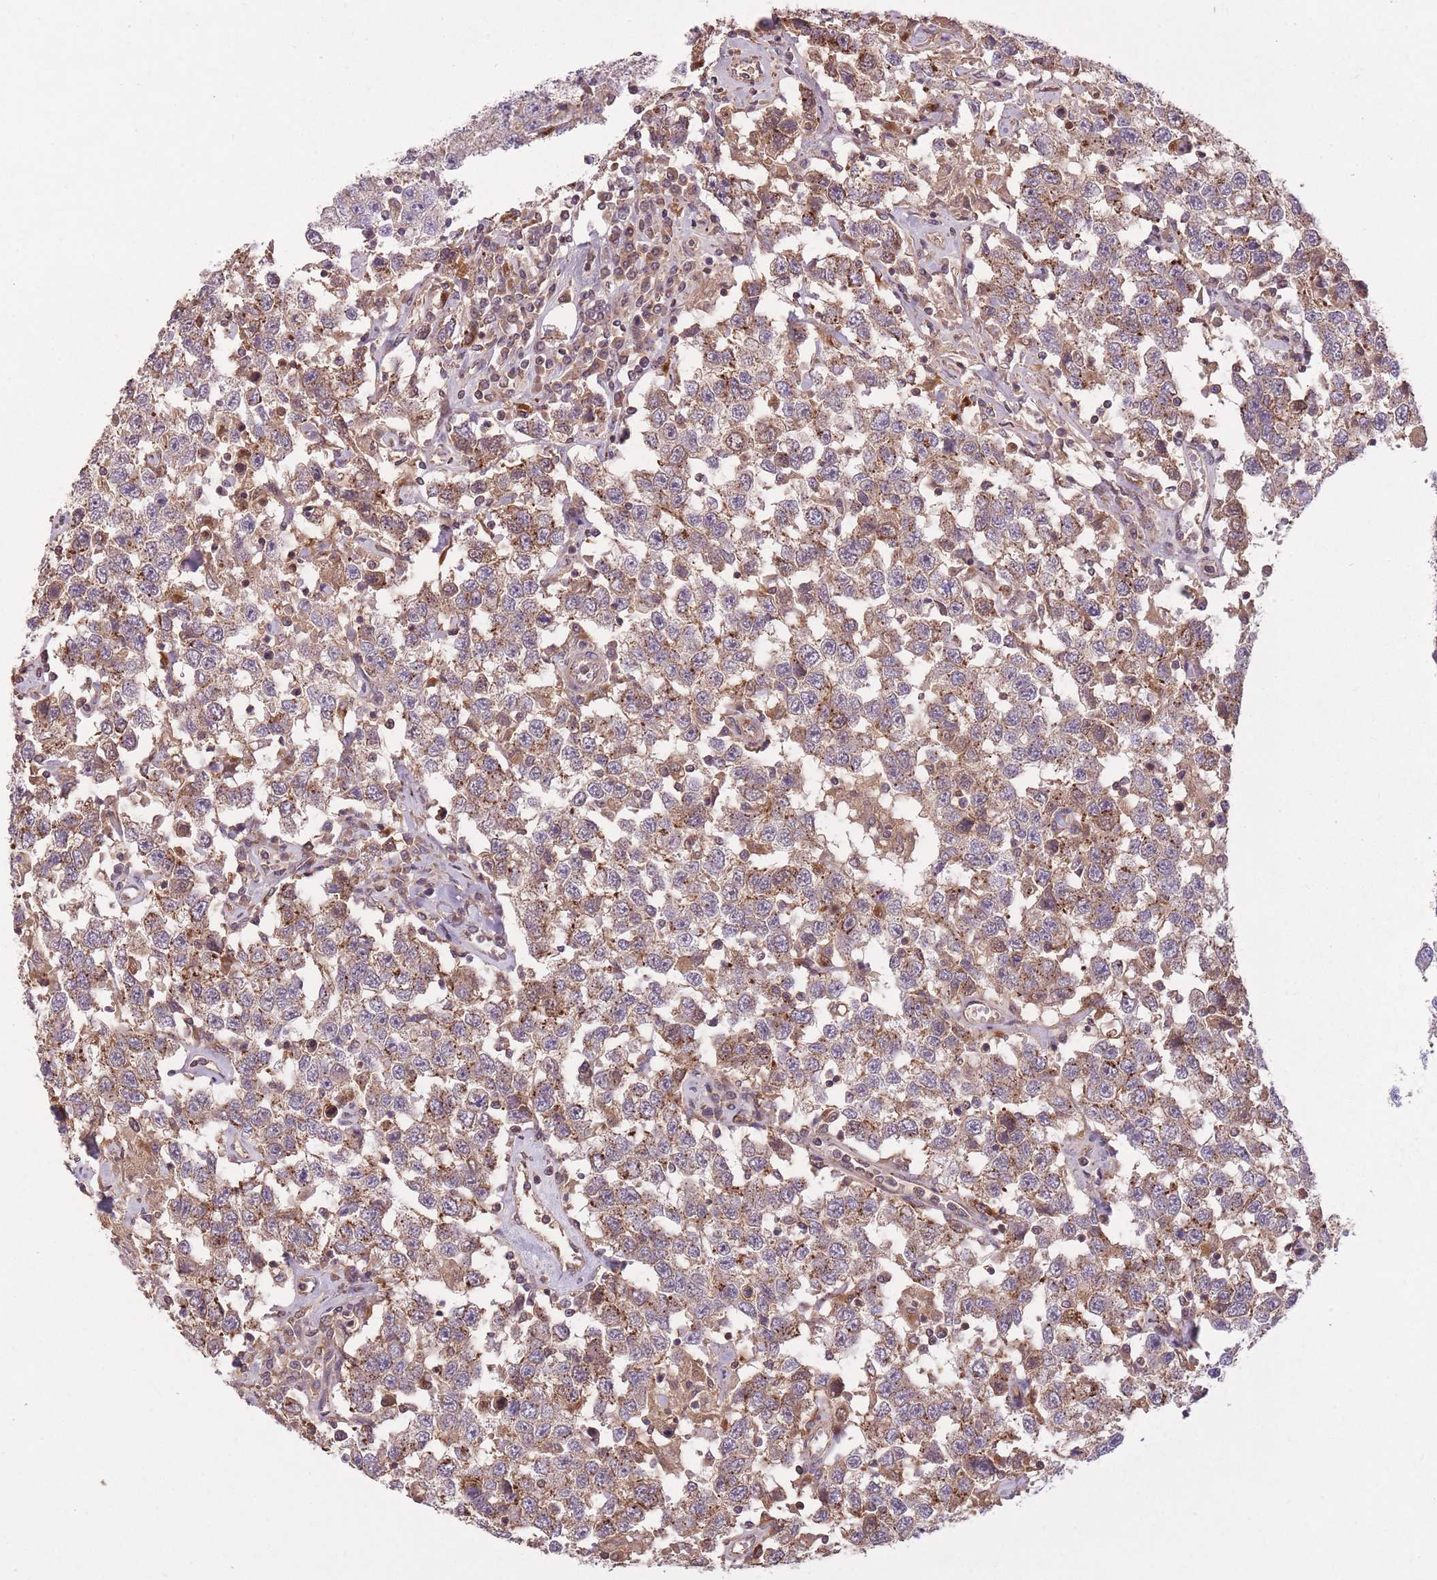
{"staining": {"intensity": "moderate", "quantity": ">75%", "location": "cytoplasmic/membranous"}, "tissue": "testis cancer", "cell_type": "Tumor cells", "image_type": "cancer", "snomed": [{"axis": "morphology", "description": "Seminoma, NOS"}, {"axis": "topography", "description": "Testis"}], "caption": "Testis cancer was stained to show a protein in brown. There is medium levels of moderate cytoplasmic/membranous expression in approximately >75% of tumor cells.", "gene": "POLR3F", "patient": {"sex": "male", "age": 41}}